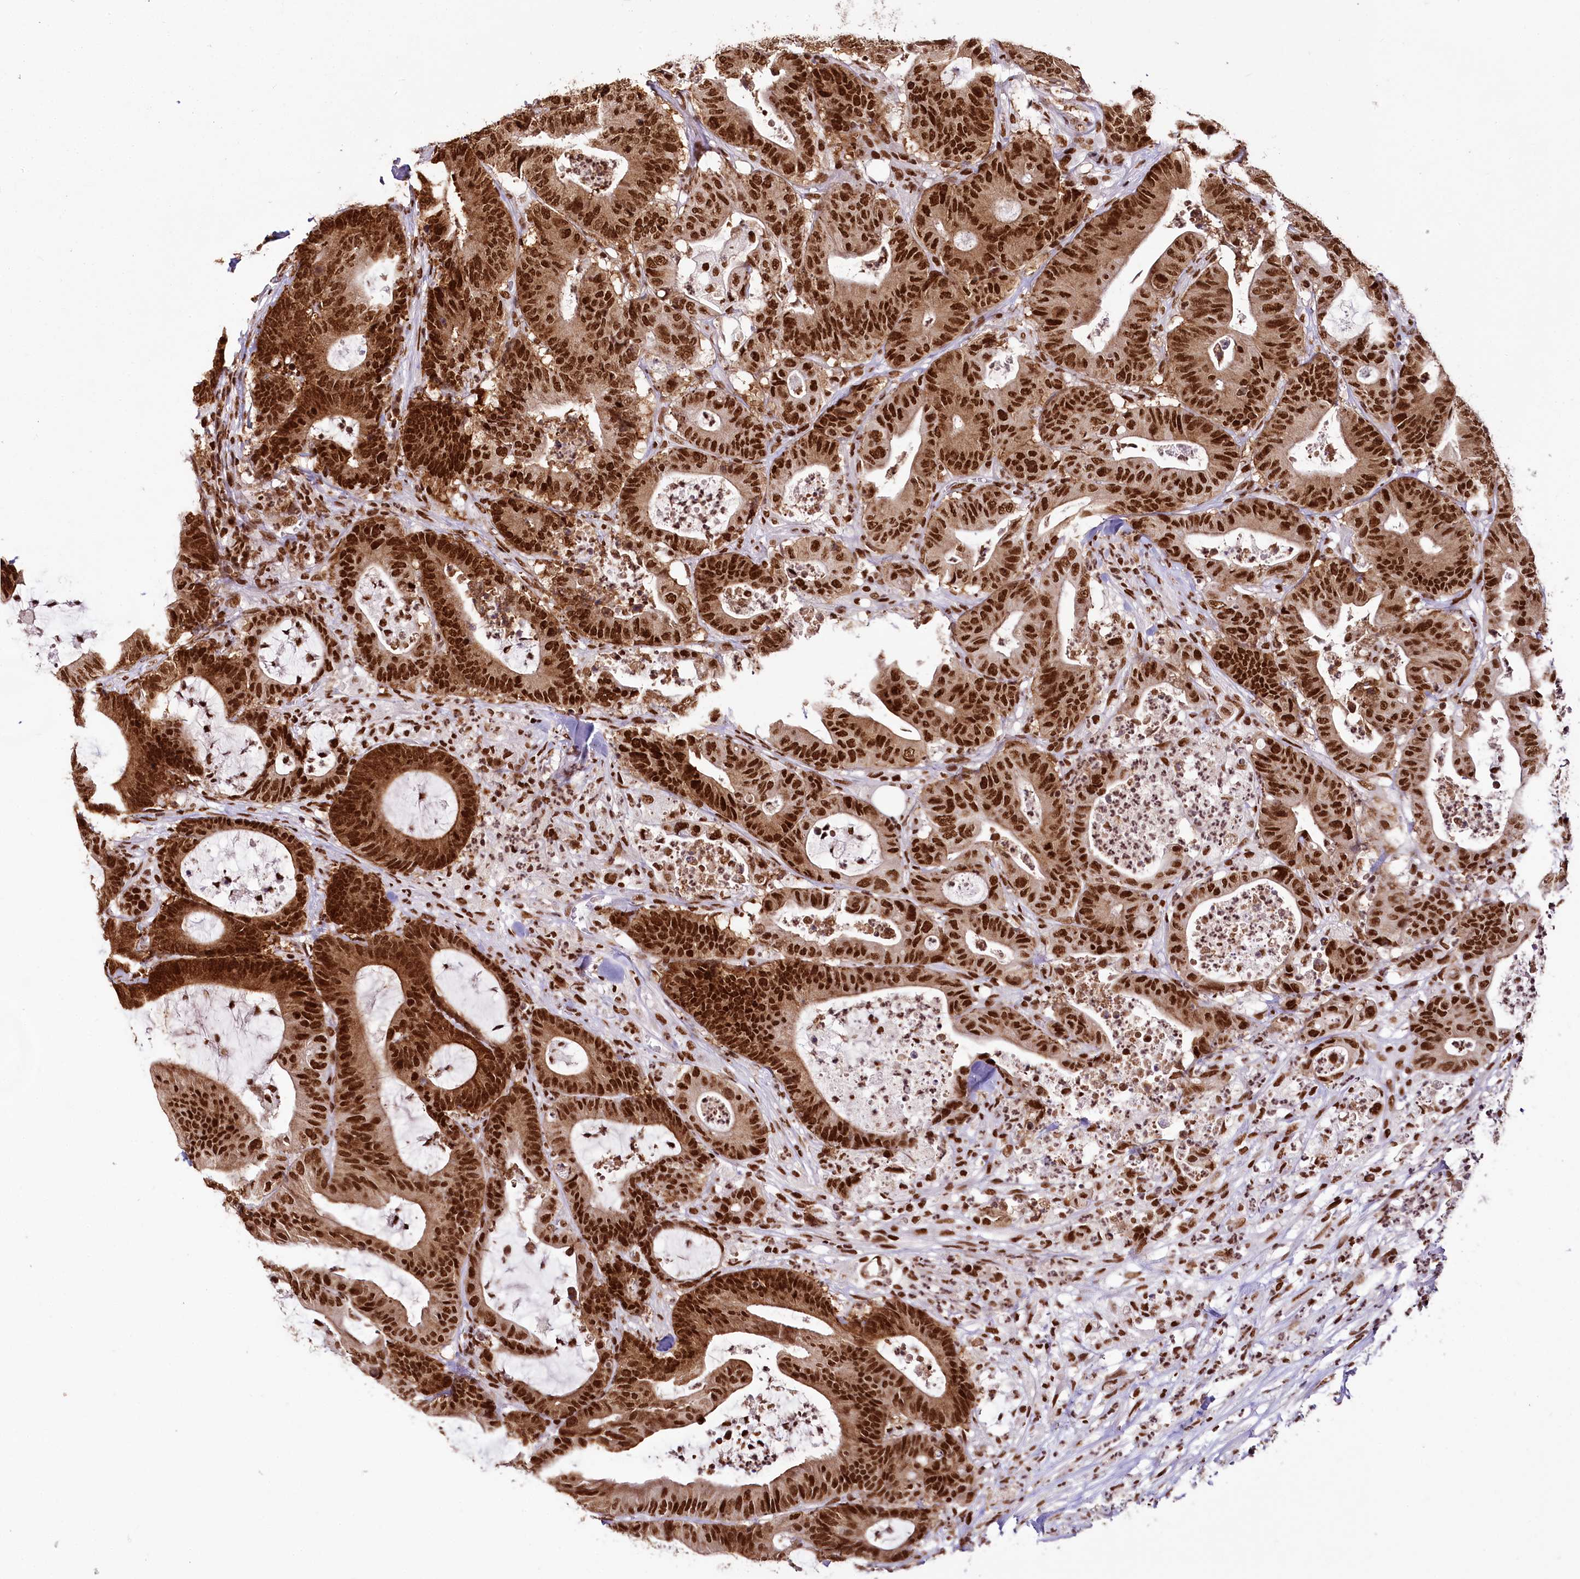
{"staining": {"intensity": "strong", "quantity": ">75%", "location": "cytoplasmic/membranous,nuclear"}, "tissue": "colorectal cancer", "cell_type": "Tumor cells", "image_type": "cancer", "snomed": [{"axis": "morphology", "description": "Adenocarcinoma, NOS"}, {"axis": "topography", "description": "Colon"}], "caption": "Protein expression analysis of adenocarcinoma (colorectal) exhibits strong cytoplasmic/membranous and nuclear staining in about >75% of tumor cells. The protein of interest is stained brown, and the nuclei are stained in blue (DAB IHC with brightfield microscopy, high magnification).", "gene": "SMARCE1", "patient": {"sex": "female", "age": 84}}